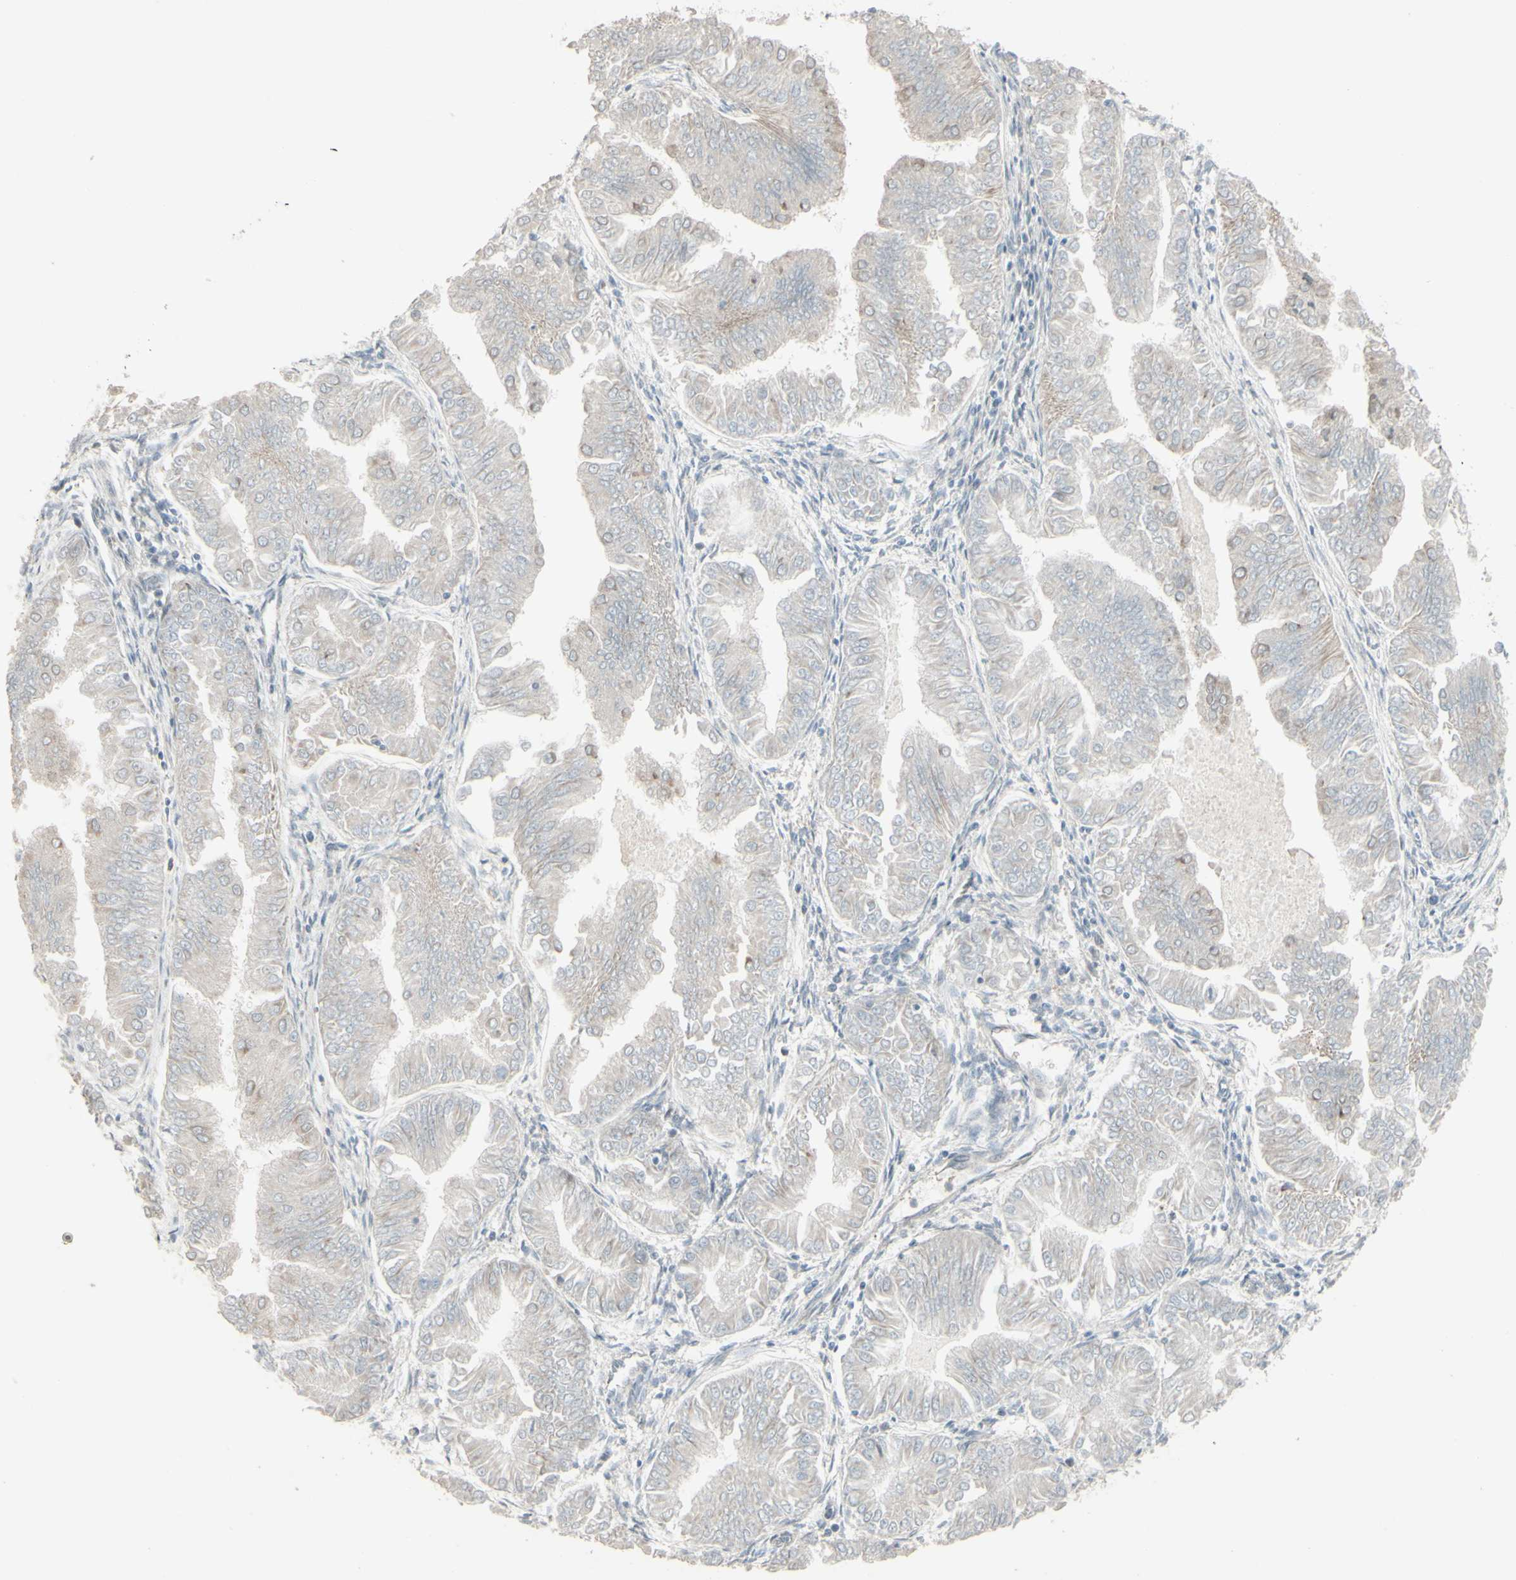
{"staining": {"intensity": "negative", "quantity": "none", "location": "none"}, "tissue": "endometrial cancer", "cell_type": "Tumor cells", "image_type": "cancer", "snomed": [{"axis": "morphology", "description": "Adenocarcinoma, NOS"}, {"axis": "topography", "description": "Endometrium"}], "caption": "The photomicrograph reveals no staining of tumor cells in adenocarcinoma (endometrial).", "gene": "GMNN", "patient": {"sex": "female", "age": 53}}